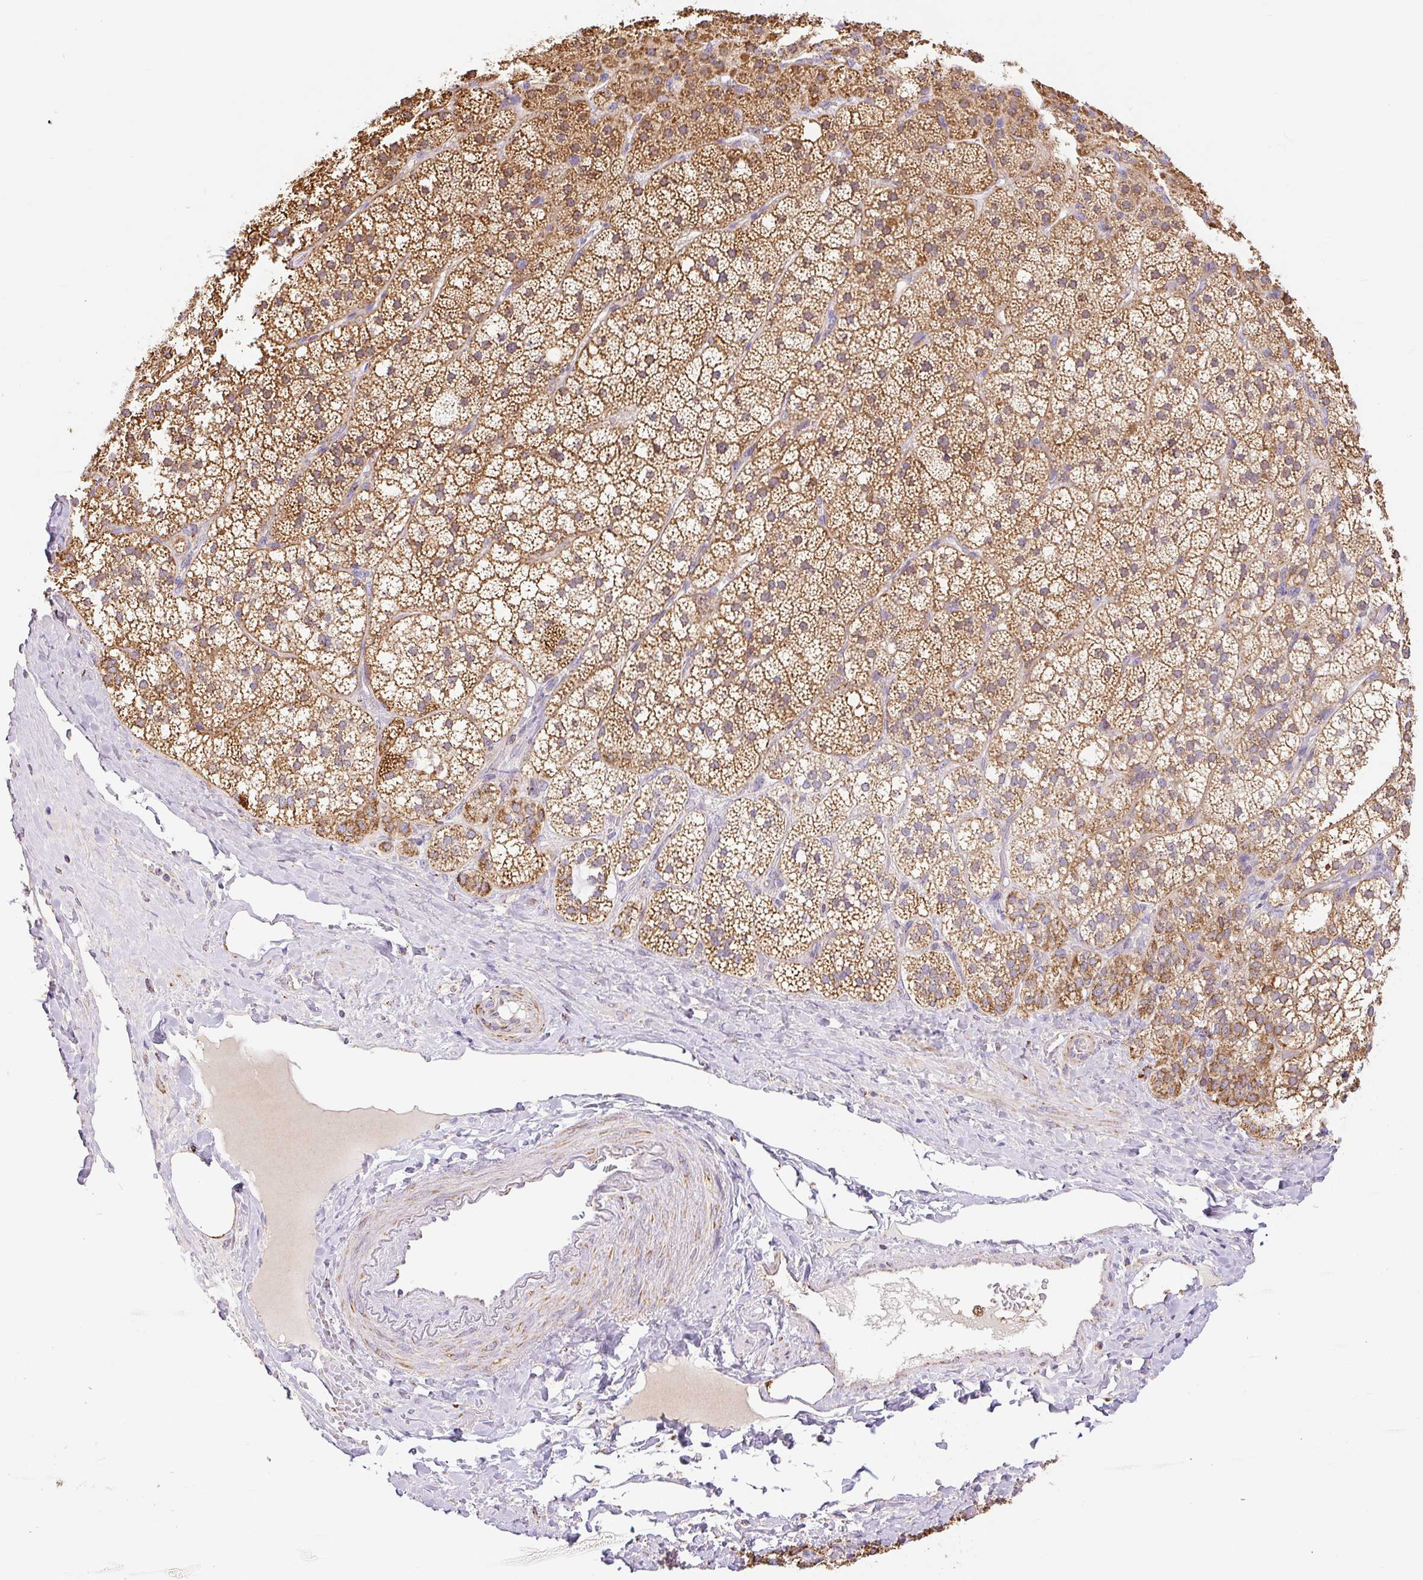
{"staining": {"intensity": "moderate", "quantity": ">75%", "location": "cytoplasmic/membranous"}, "tissue": "adrenal gland", "cell_type": "Glandular cells", "image_type": "normal", "snomed": [{"axis": "morphology", "description": "Normal tissue, NOS"}, {"axis": "topography", "description": "Adrenal gland"}], "caption": "IHC micrograph of benign adrenal gland: adrenal gland stained using immunohistochemistry (IHC) reveals medium levels of moderate protein expression localized specifically in the cytoplasmic/membranous of glandular cells, appearing as a cytoplasmic/membranous brown color.", "gene": "DAAM2", "patient": {"sex": "male", "age": 53}}